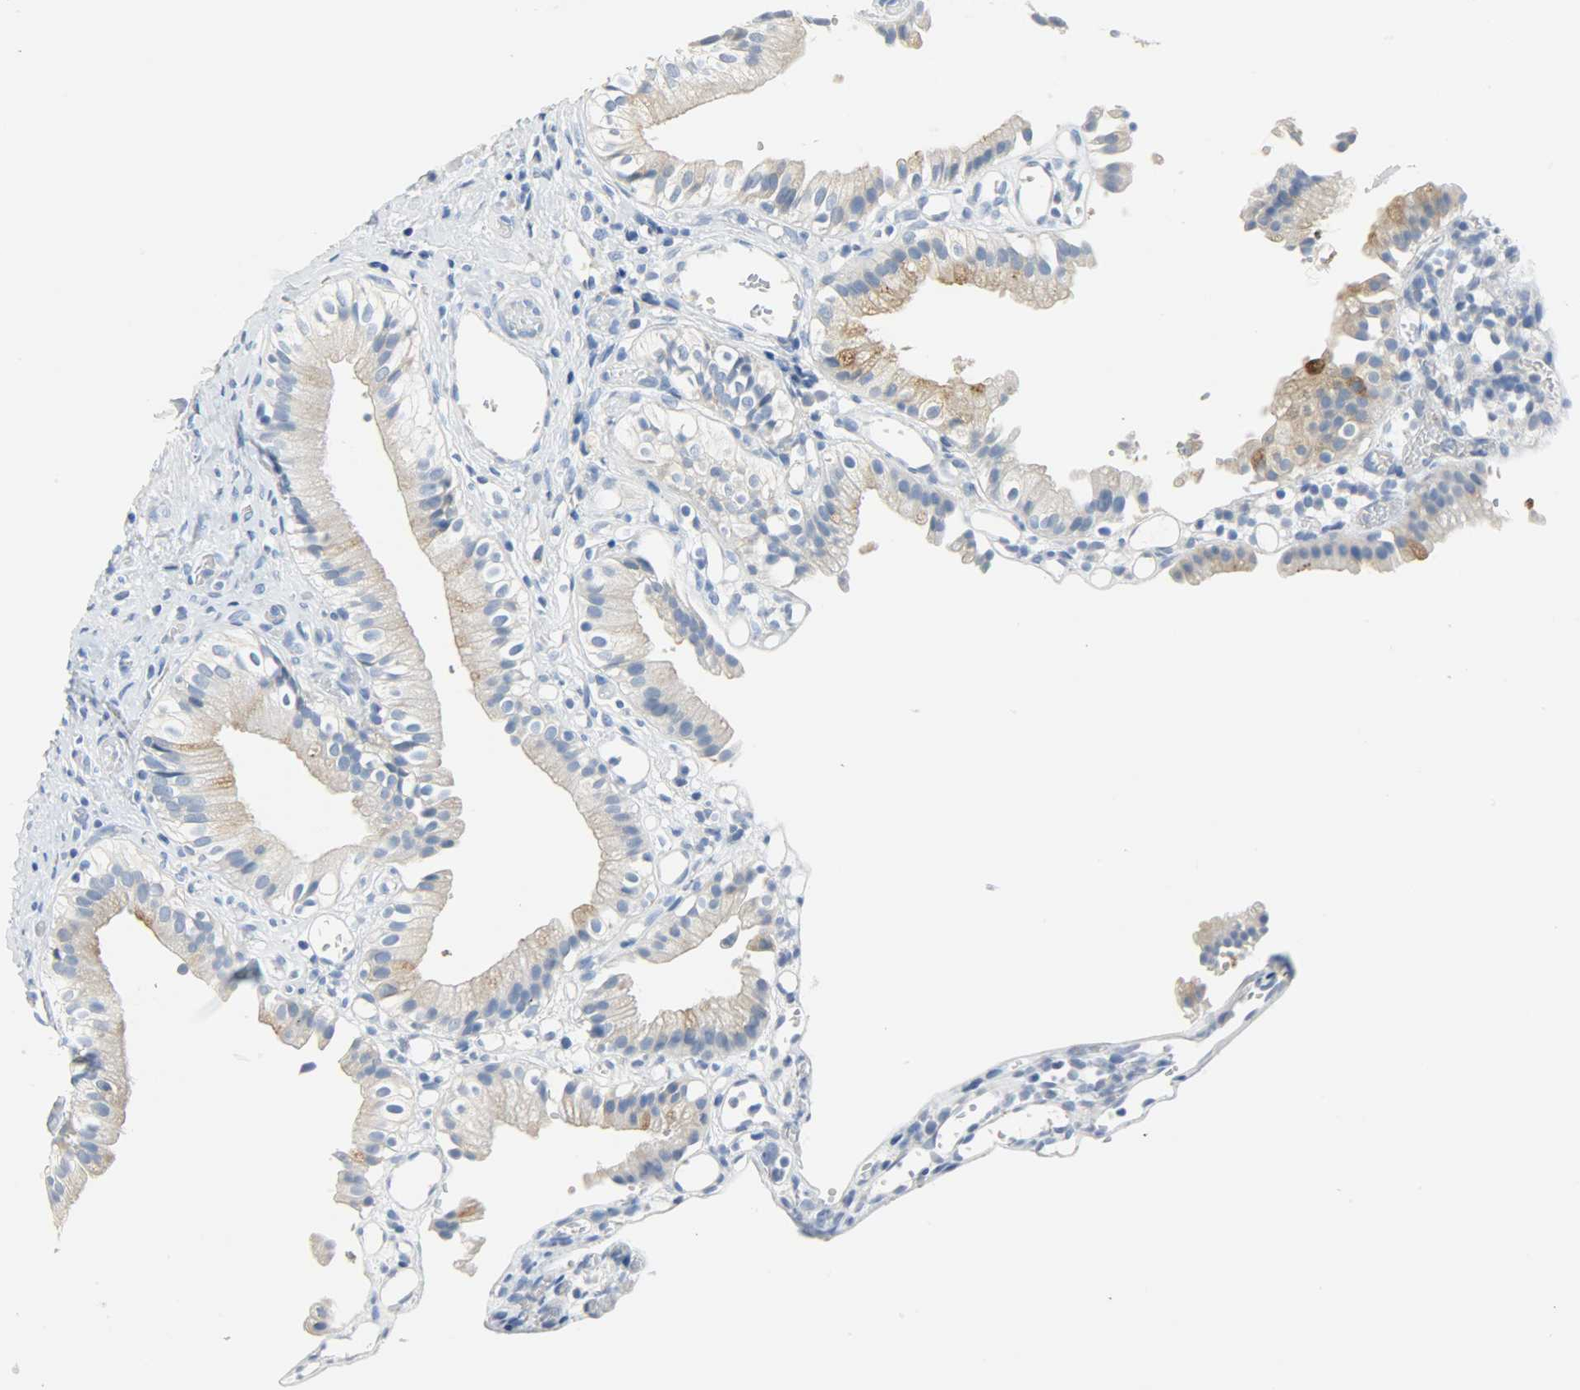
{"staining": {"intensity": "weak", "quantity": "25%-75%", "location": "cytoplasmic/membranous"}, "tissue": "gallbladder", "cell_type": "Glandular cells", "image_type": "normal", "snomed": [{"axis": "morphology", "description": "Normal tissue, NOS"}, {"axis": "topography", "description": "Gallbladder"}], "caption": "IHC histopathology image of normal gallbladder: human gallbladder stained using IHC exhibits low levels of weak protein expression localized specifically in the cytoplasmic/membranous of glandular cells, appearing as a cytoplasmic/membranous brown color.", "gene": "CRP", "patient": {"sex": "male", "age": 65}}